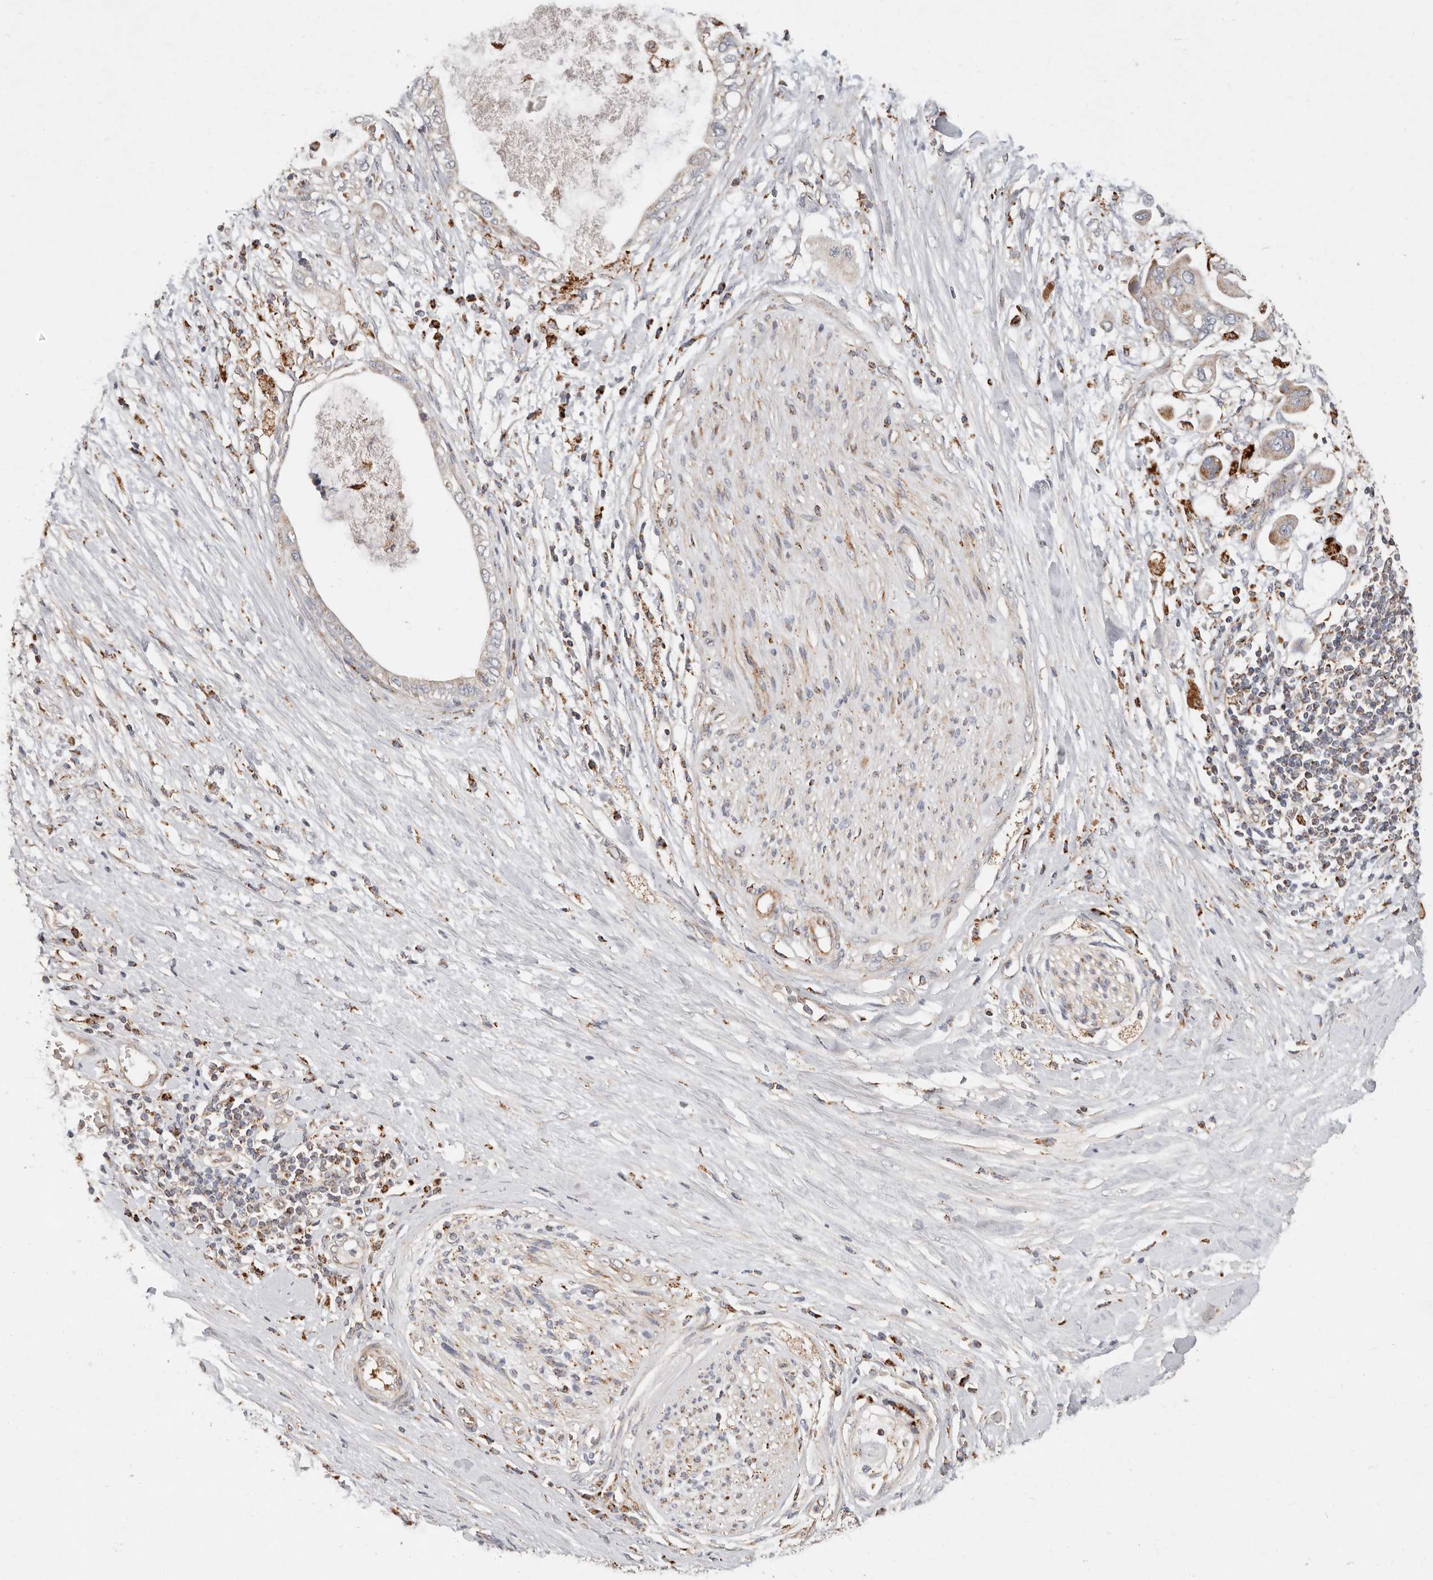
{"staining": {"intensity": "weak", "quantity": "25%-75%", "location": "cytoplasmic/membranous"}, "tissue": "pancreatic cancer", "cell_type": "Tumor cells", "image_type": "cancer", "snomed": [{"axis": "morphology", "description": "Adenocarcinoma, NOS"}, {"axis": "topography", "description": "Pancreas"}], "caption": "Pancreatic cancer (adenocarcinoma) tissue reveals weak cytoplasmic/membranous positivity in about 25%-75% of tumor cells The protein of interest is shown in brown color, while the nuclei are stained blue.", "gene": "ARHGEF10L", "patient": {"sex": "female", "age": 56}}